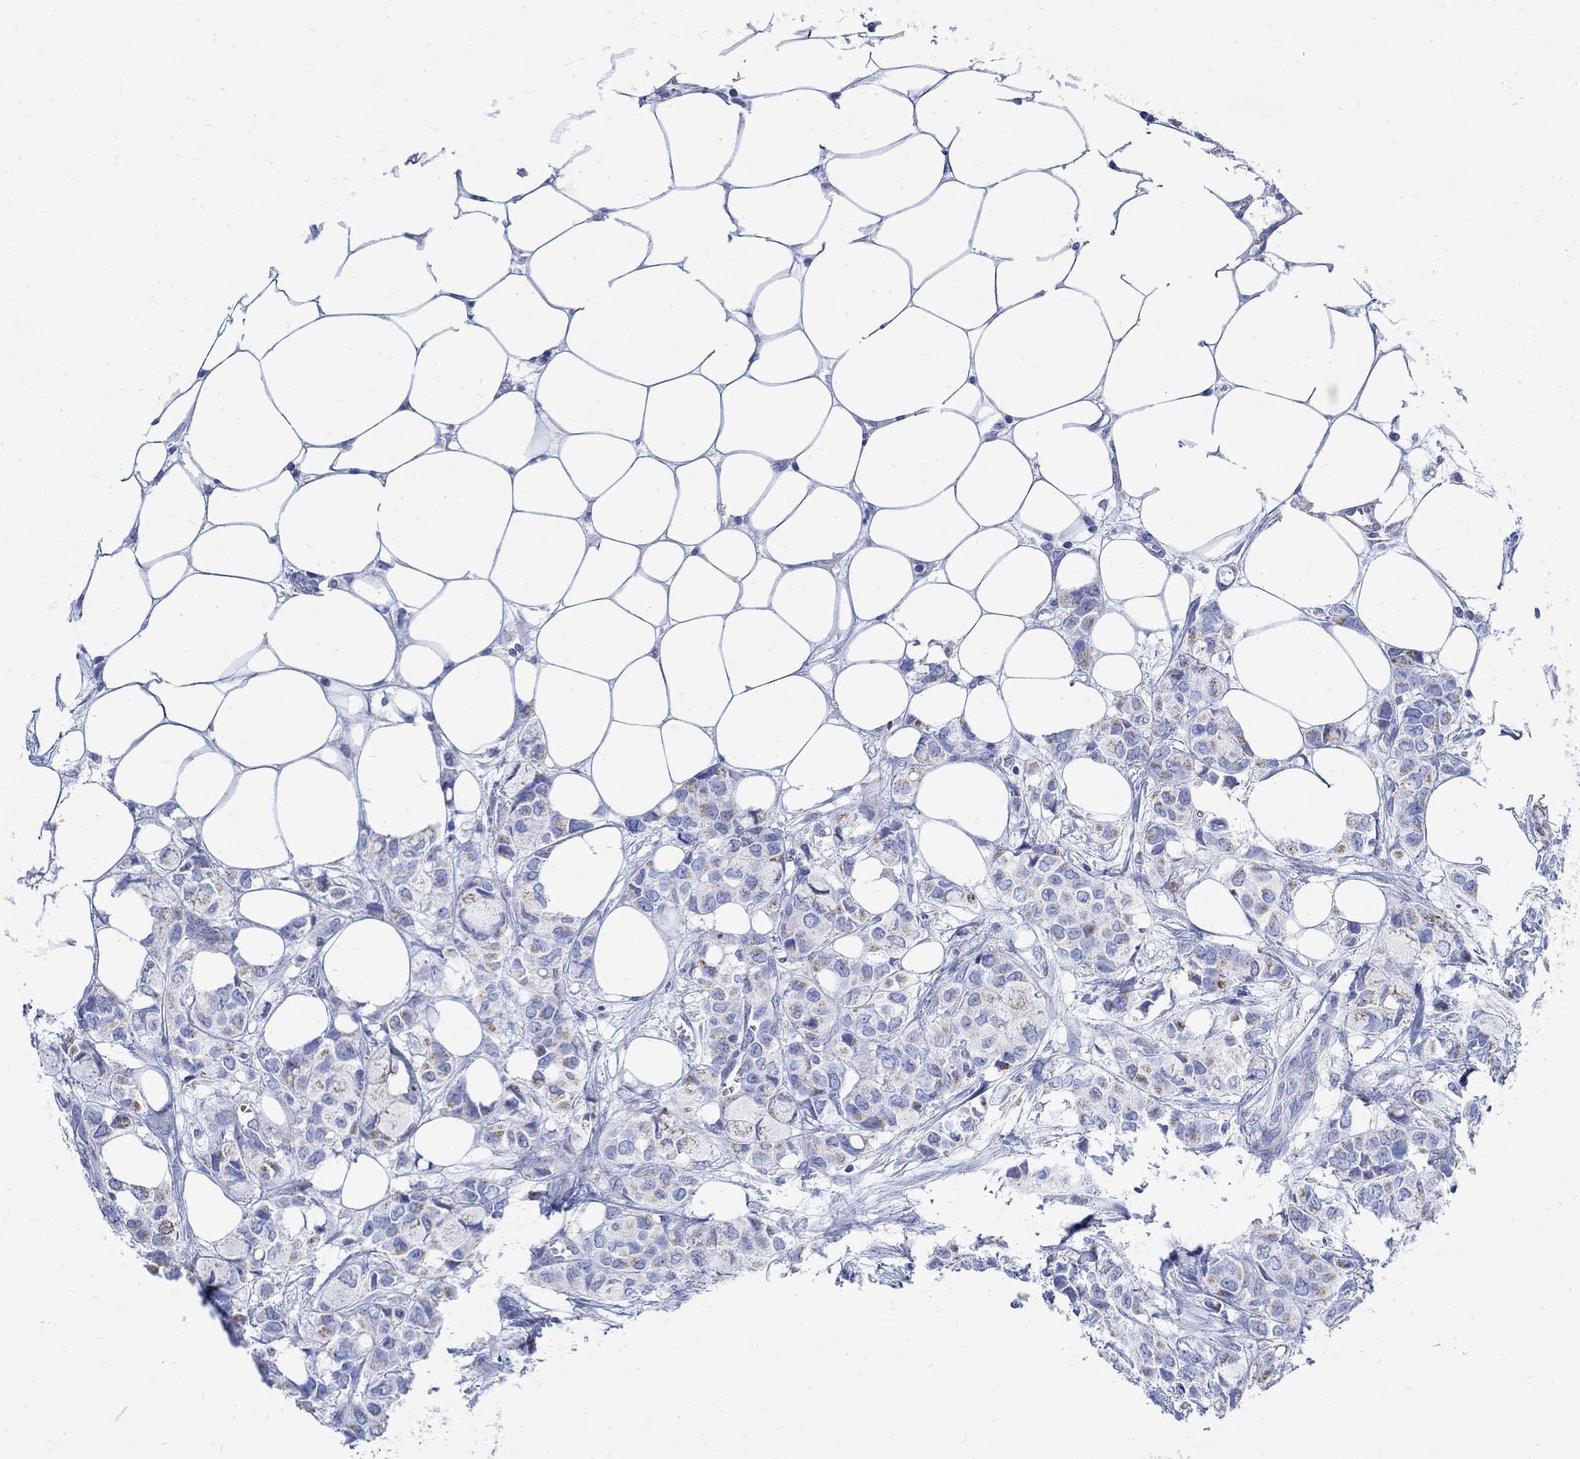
{"staining": {"intensity": "moderate", "quantity": "<25%", "location": "cytoplasmic/membranous"}, "tissue": "breast cancer", "cell_type": "Tumor cells", "image_type": "cancer", "snomed": [{"axis": "morphology", "description": "Duct carcinoma"}, {"axis": "topography", "description": "Breast"}], "caption": "Tumor cells reveal moderate cytoplasmic/membranous positivity in approximately <25% of cells in infiltrating ductal carcinoma (breast).", "gene": "CPLX2", "patient": {"sex": "female", "age": 85}}